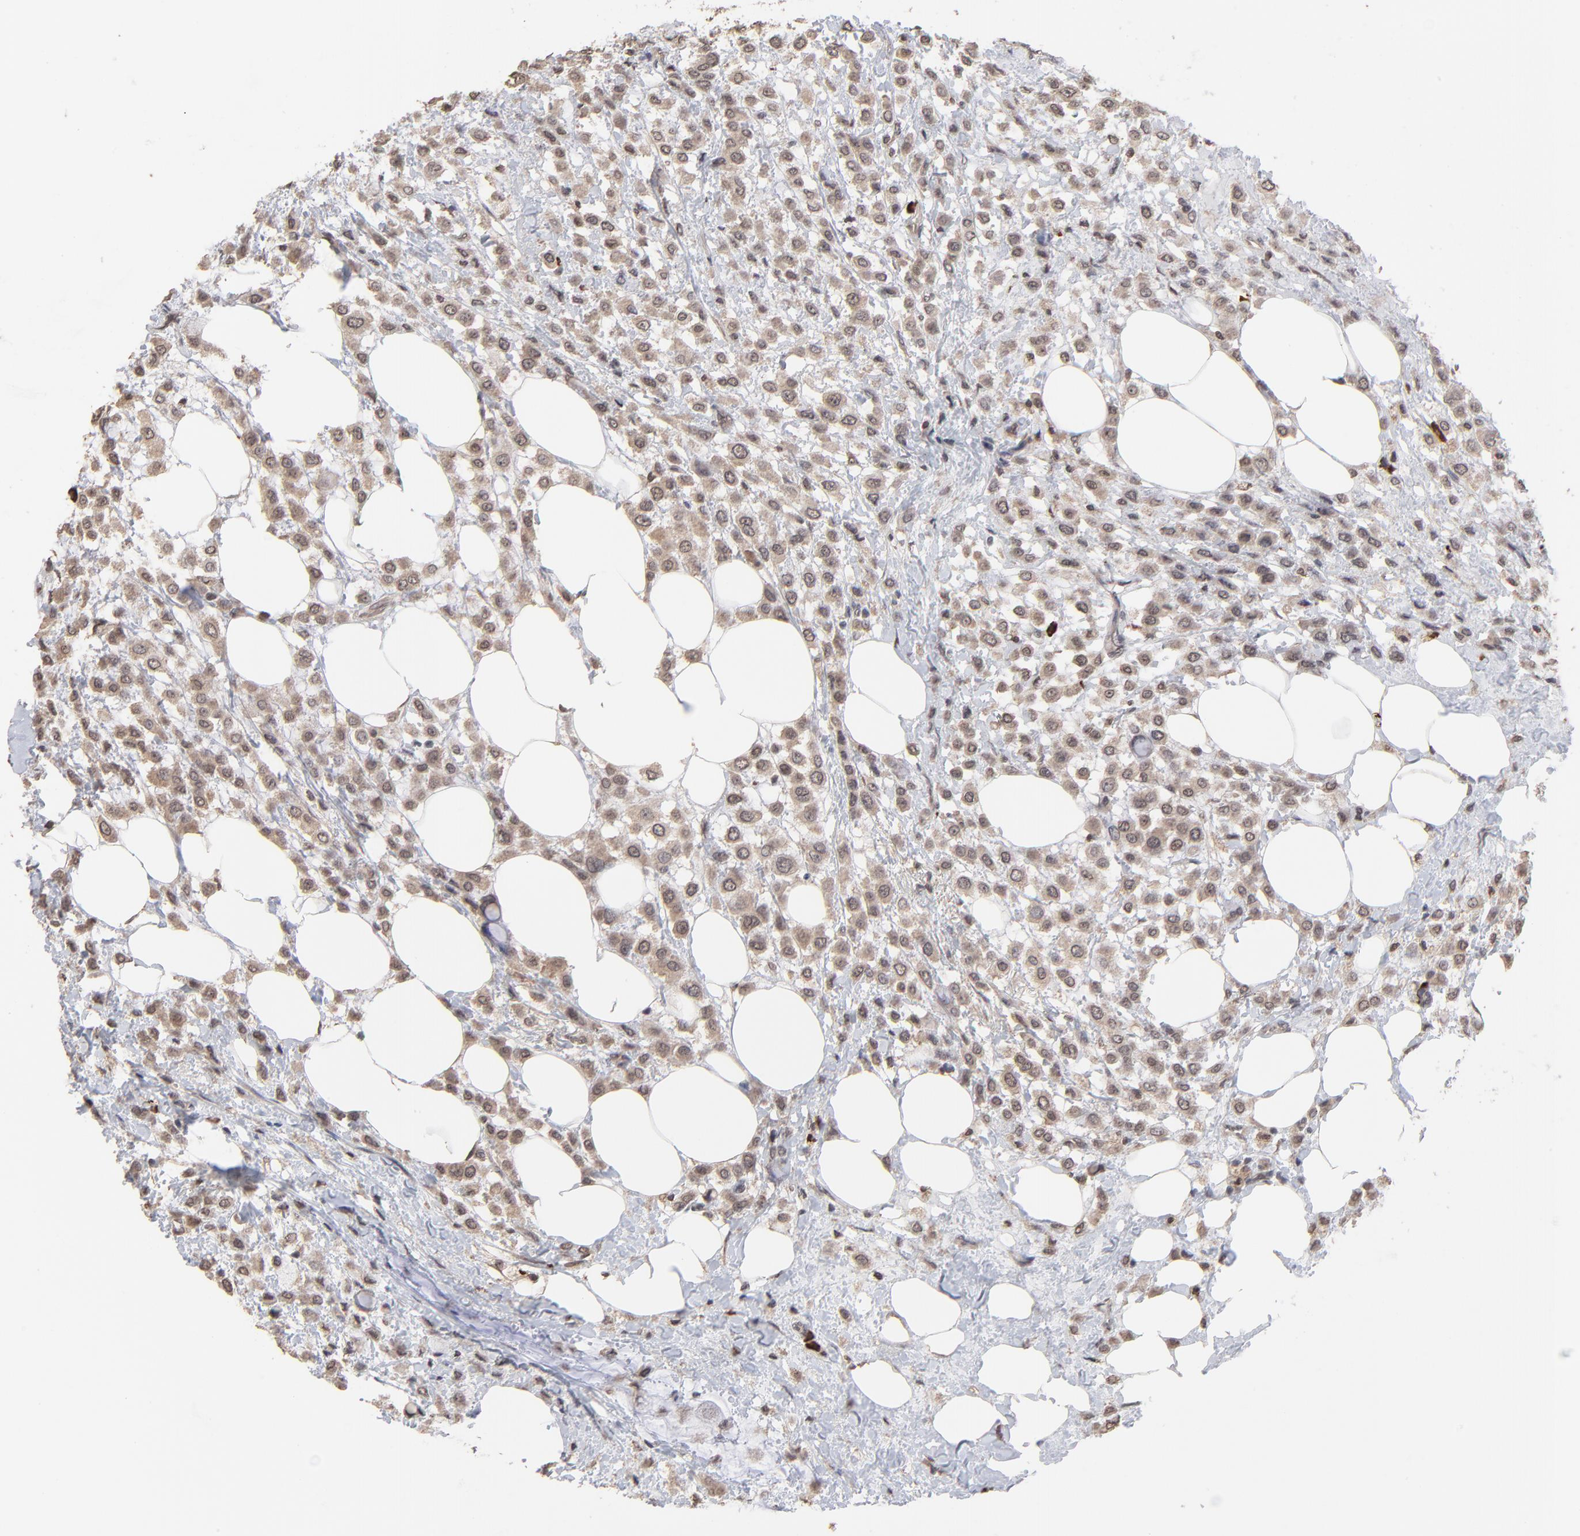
{"staining": {"intensity": "weak", "quantity": ">75%", "location": "cytoplasmic/membranous"}, "tissue": "breast cancer", "cell_type": "Tumor cells", "image_type": "cancer", "snomed": [{"axis": "morphology", "description": "Lobular carcinoma"}, {"axis": "topography", "description": "Breast"}], "caption": "Protein staining by immunohistochemistry (IHC) demonstrates weak cytoplasmic/membranous expression in about >75% of tumor cells in breast cancer. (DAB IHC with brightfield microscopy, high magnification).", "gene": "CHM", "patient": {"sex": "female", "age": 85}}